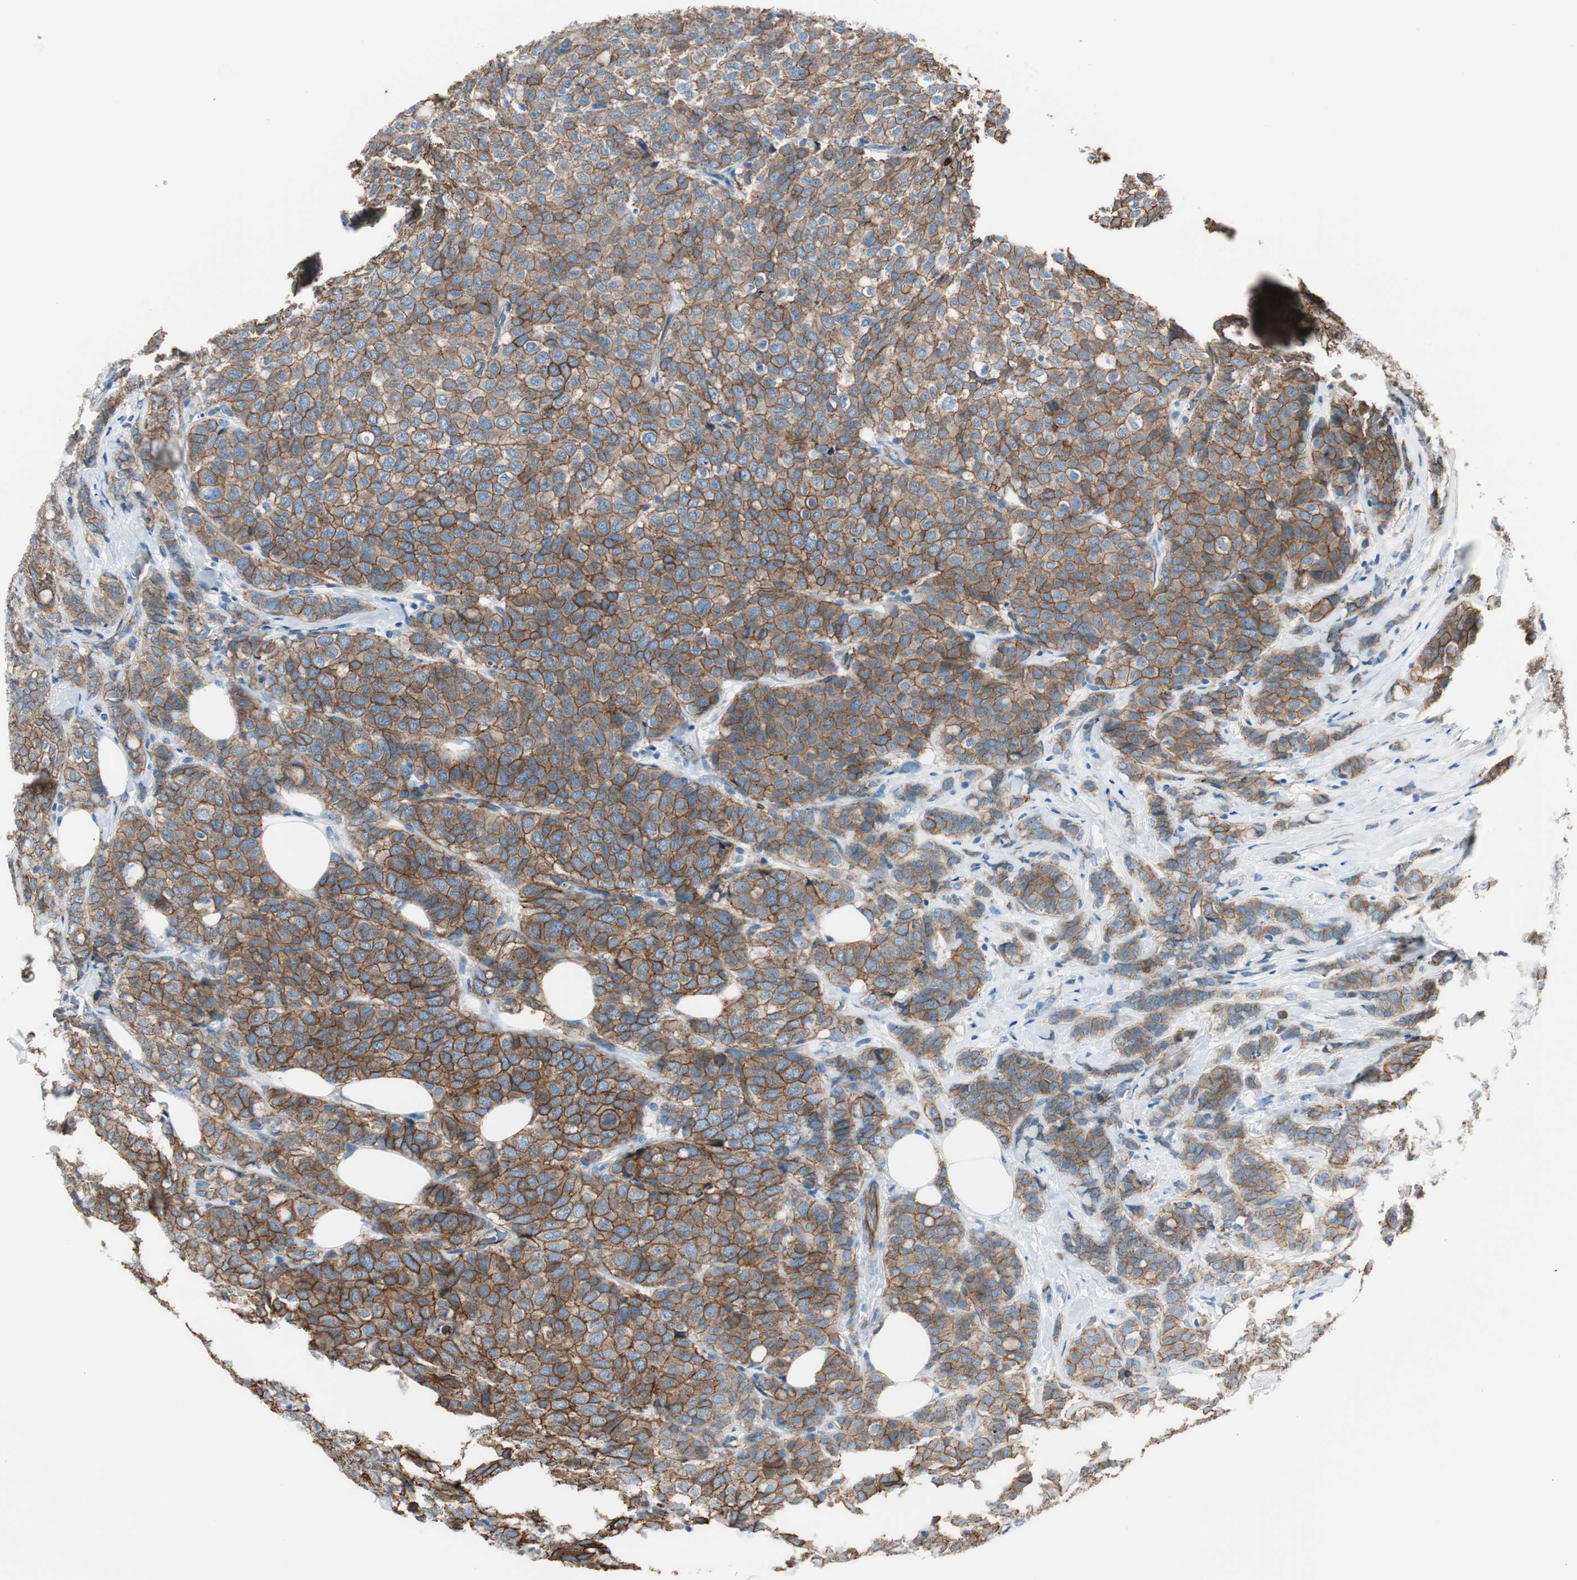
{"staining": {"intensity": "strong", "quantity": ">75%", "location": "cytoplasmic/membranous"}, "tissue": "breast cancer", "cell_type": "Tumor cells", "image_type": "cancer", "snomed": [{"axis": "morphology", "description": "Lobular carcinoma"}, {"axis": "topography", "description": "Breast"}], "caption": "About >75% of tumor cells in human breast cancer (lobular carcinoma) demonstrate strong cytoplasmic/membranous protein expression as visualized by brown immunohistochemical staining.", "gene": "STXBP4", "patient": {"sex": "female", "age": 60}}